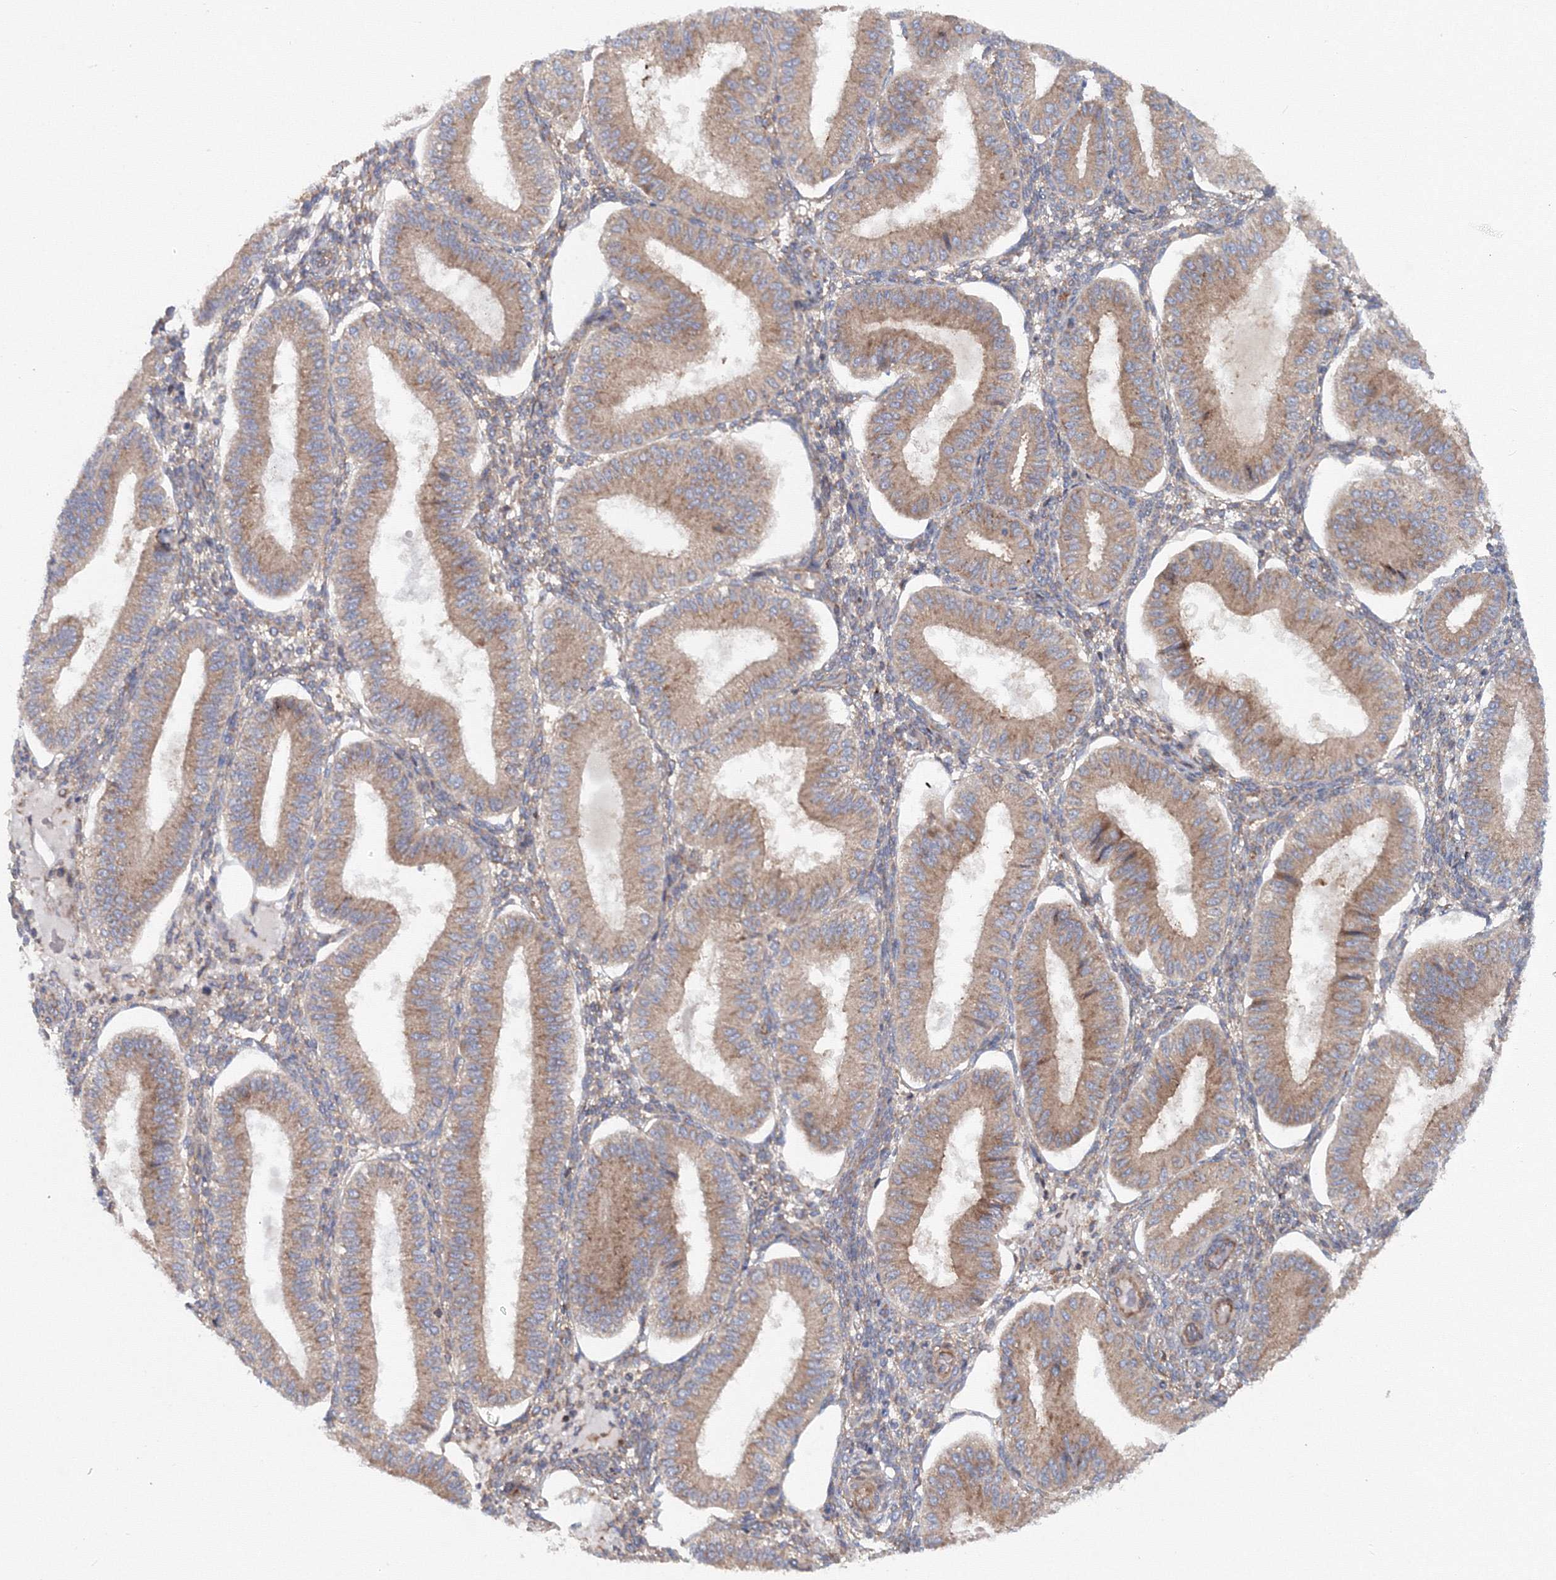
{"staining": {"intensity": "weak", "quantity": "25%-75%", "location": "cytoplasmic/membranous"}, "tissue": "endometrium", "cell_type": "Cells in endometrial stroma", "image_type": "normal", "snomed": [{"axis": "morphology", "description": "Normal tissue, NOS"}, {"axis": "topography", "description": "Endometrium"}], "caption": "A brown stain shows weak cytoplasmic/membranous staining of a protein in cells in endometrial stroma of benign endometrium. (DAB IHC with brightfield microscopy, high magnification).", "gene": "EXOC1", "patient": {"sex": "female", "age": 39}}